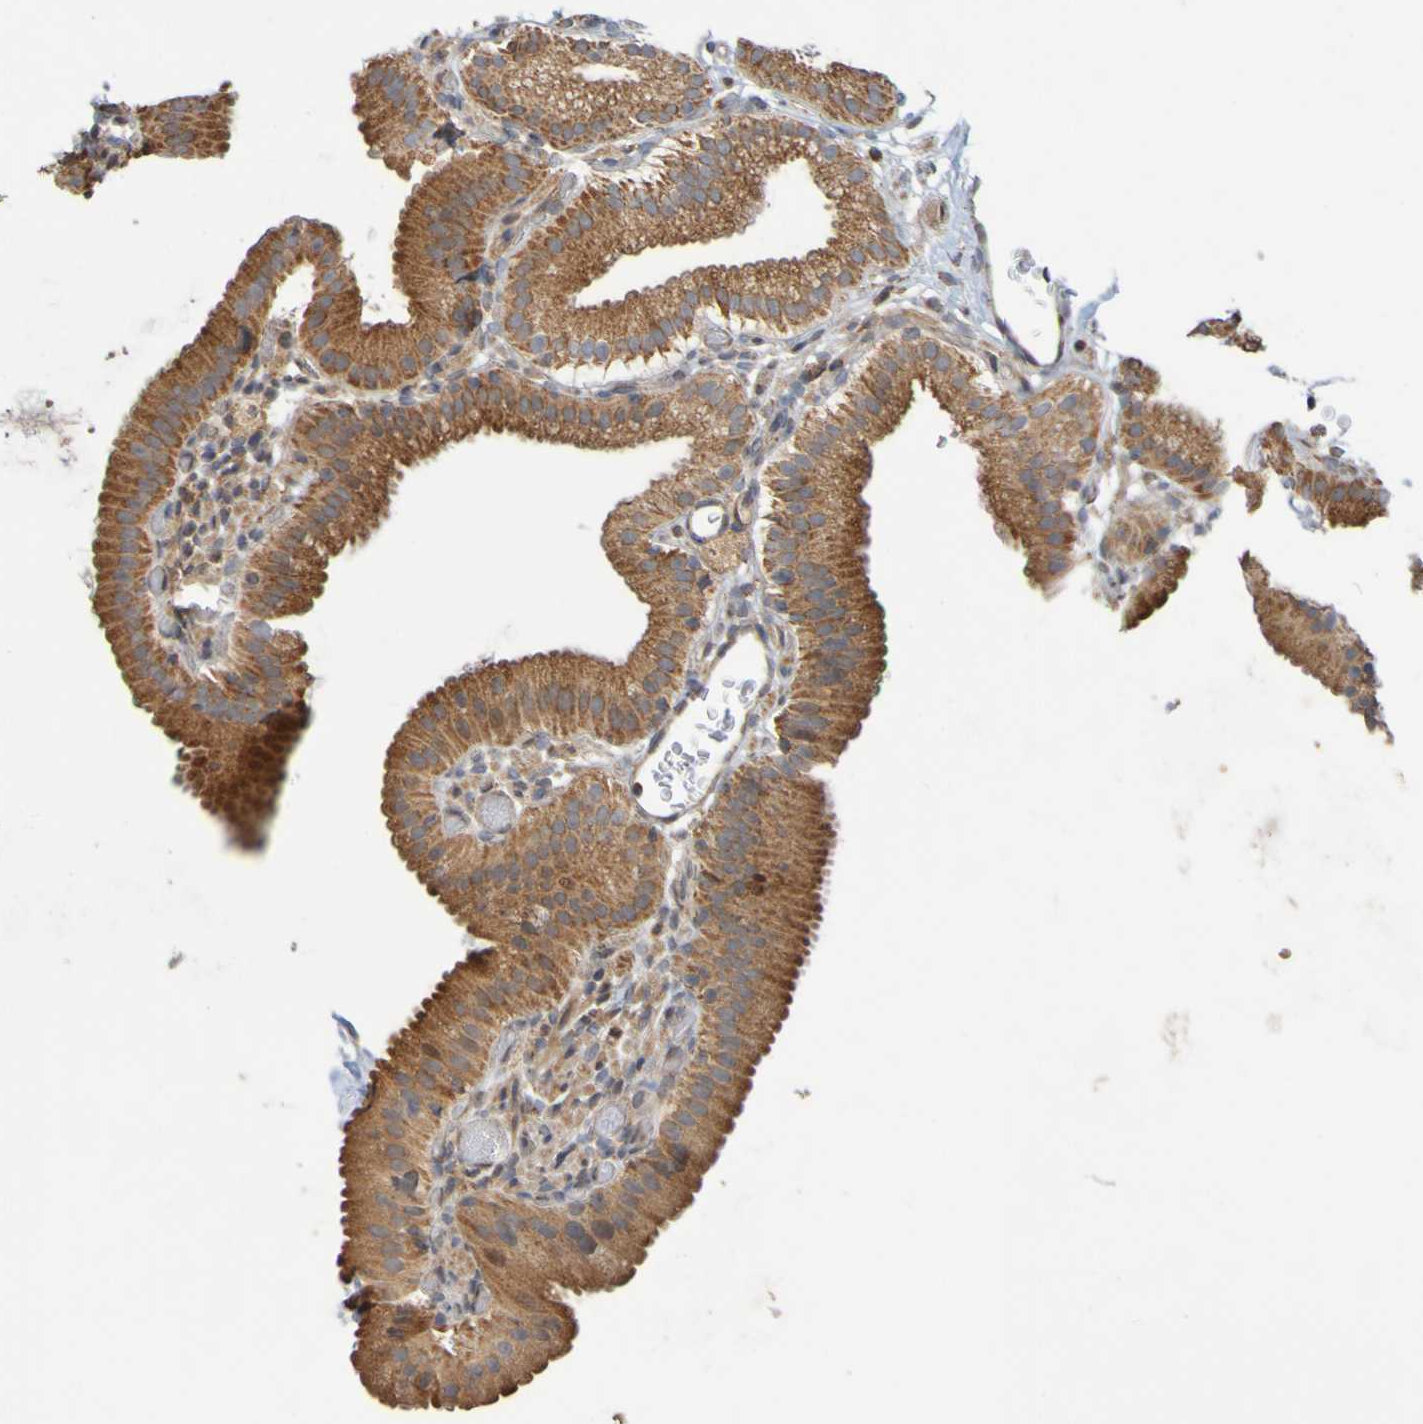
{"staining": {"intensity": "strong", "quantity": ">75%", "location": "cytoplasmic/membranous"}, "tissue": "gallbladder", "cell_type": "Glandular cells", "image_type": "normal", "snomed": [{"axis": "morphology", "description": "Normal tissue, NOS"}, {"axis": "topography", "description": "Gallbladder"}], "caption": "The micrograph exhibits immunohistochemical staining of benign gallbladder. There is strong cytoplasmic/membranous expression is appreciated in approximately >75% of glandular cells. Using DAB (brown) and hematoxylin (blue) stains, captured at high magnification using brightfield microscopy.", "gene": "TMBIM1", "patient": {"sex": "male", "age": 54}}